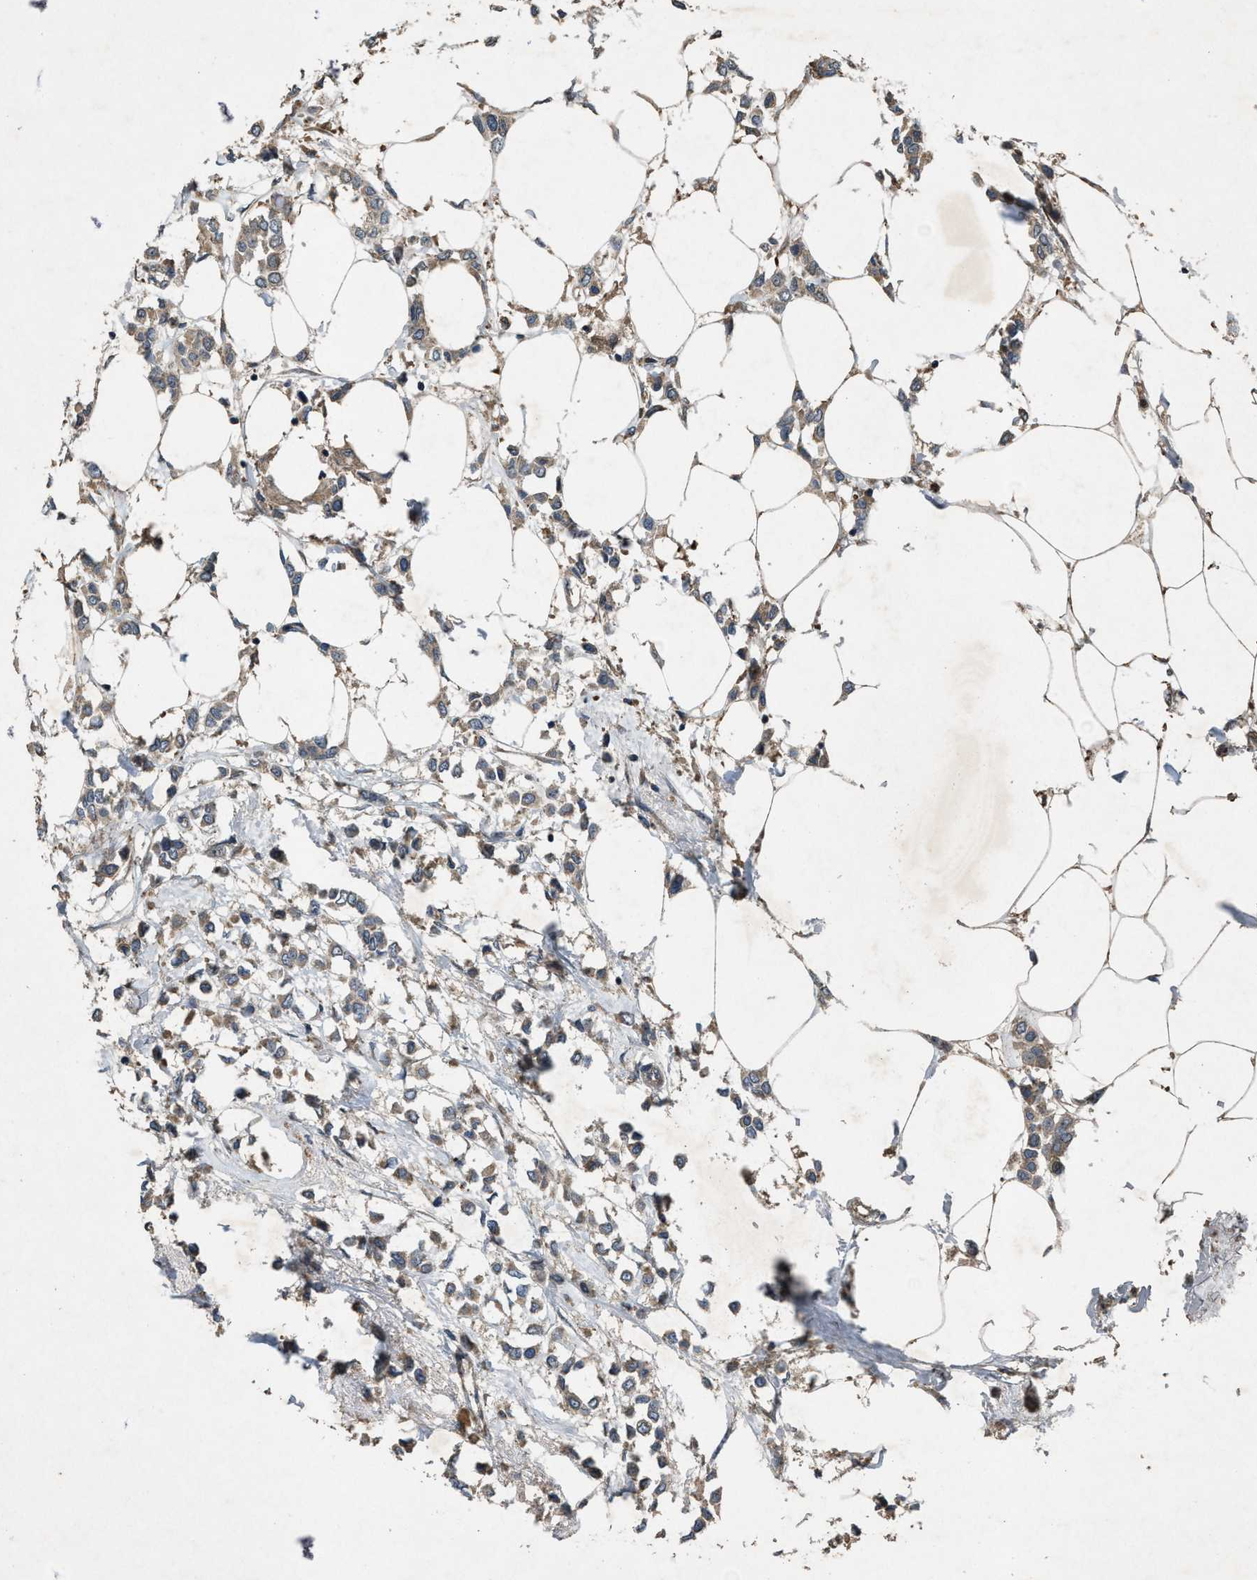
{"staining": {"intensity": "moderate", "quantity": ">75%", "location": "cytoplasmic/membranous"}, "tissue": "breast cancer", "cell_type": "Tumor cells", "image_type": "cancer", "snomed": [{"axis": "morphology", "description": "Lobular carcinoma"}, {"axis": "topography", "description": "Breast"}], "caption": "Lobular carcinoma (breast) tissue reveals moderate cytoplasmic/membranous expression in approximately >75% of tumor cells", "gene": "PDP2", "patient": {"sex": "female", "age": 51}}